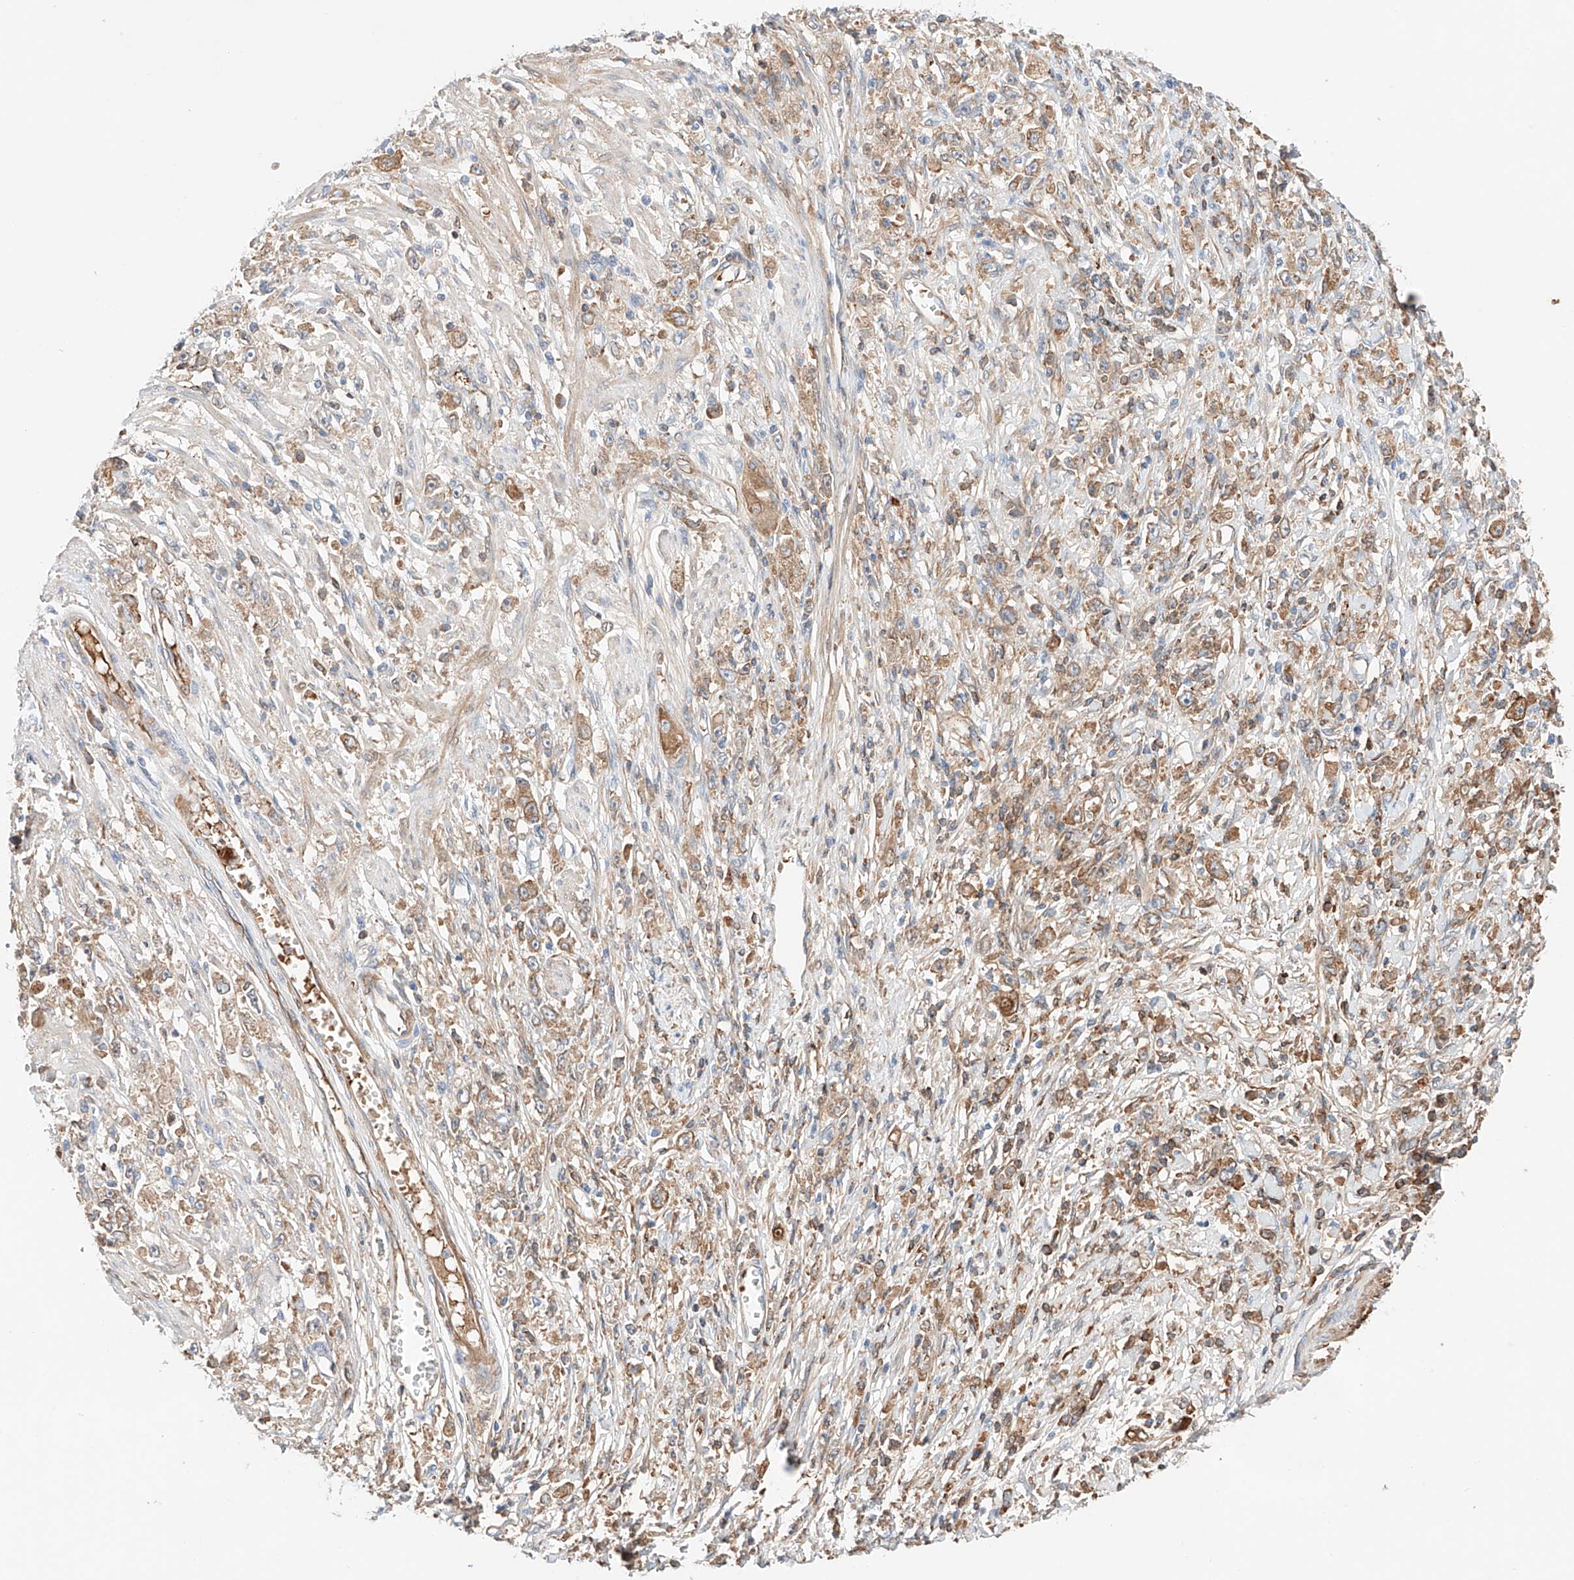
{"staining": {"intensity": "moderate", "quantity": ">75%", "location": "cytoplasmic/membranous"}, "tissue": "stomach cancer", "cell_type": "Tumor cells", "image_type": "cancer", "snomed": [{"axis": "morphology", "description": "Adenocarcinoma, NOS"}, {"axis": "topography", "description": "Stomach"}], "caption": "Stomach cancer (adenocarcinoma) tissue shows moderate cytoplasmic/membranous positivity in approximately >75% of tumor cells", "gene": "PGGT1B", "patient": {"sex": "female", "age": 59}}